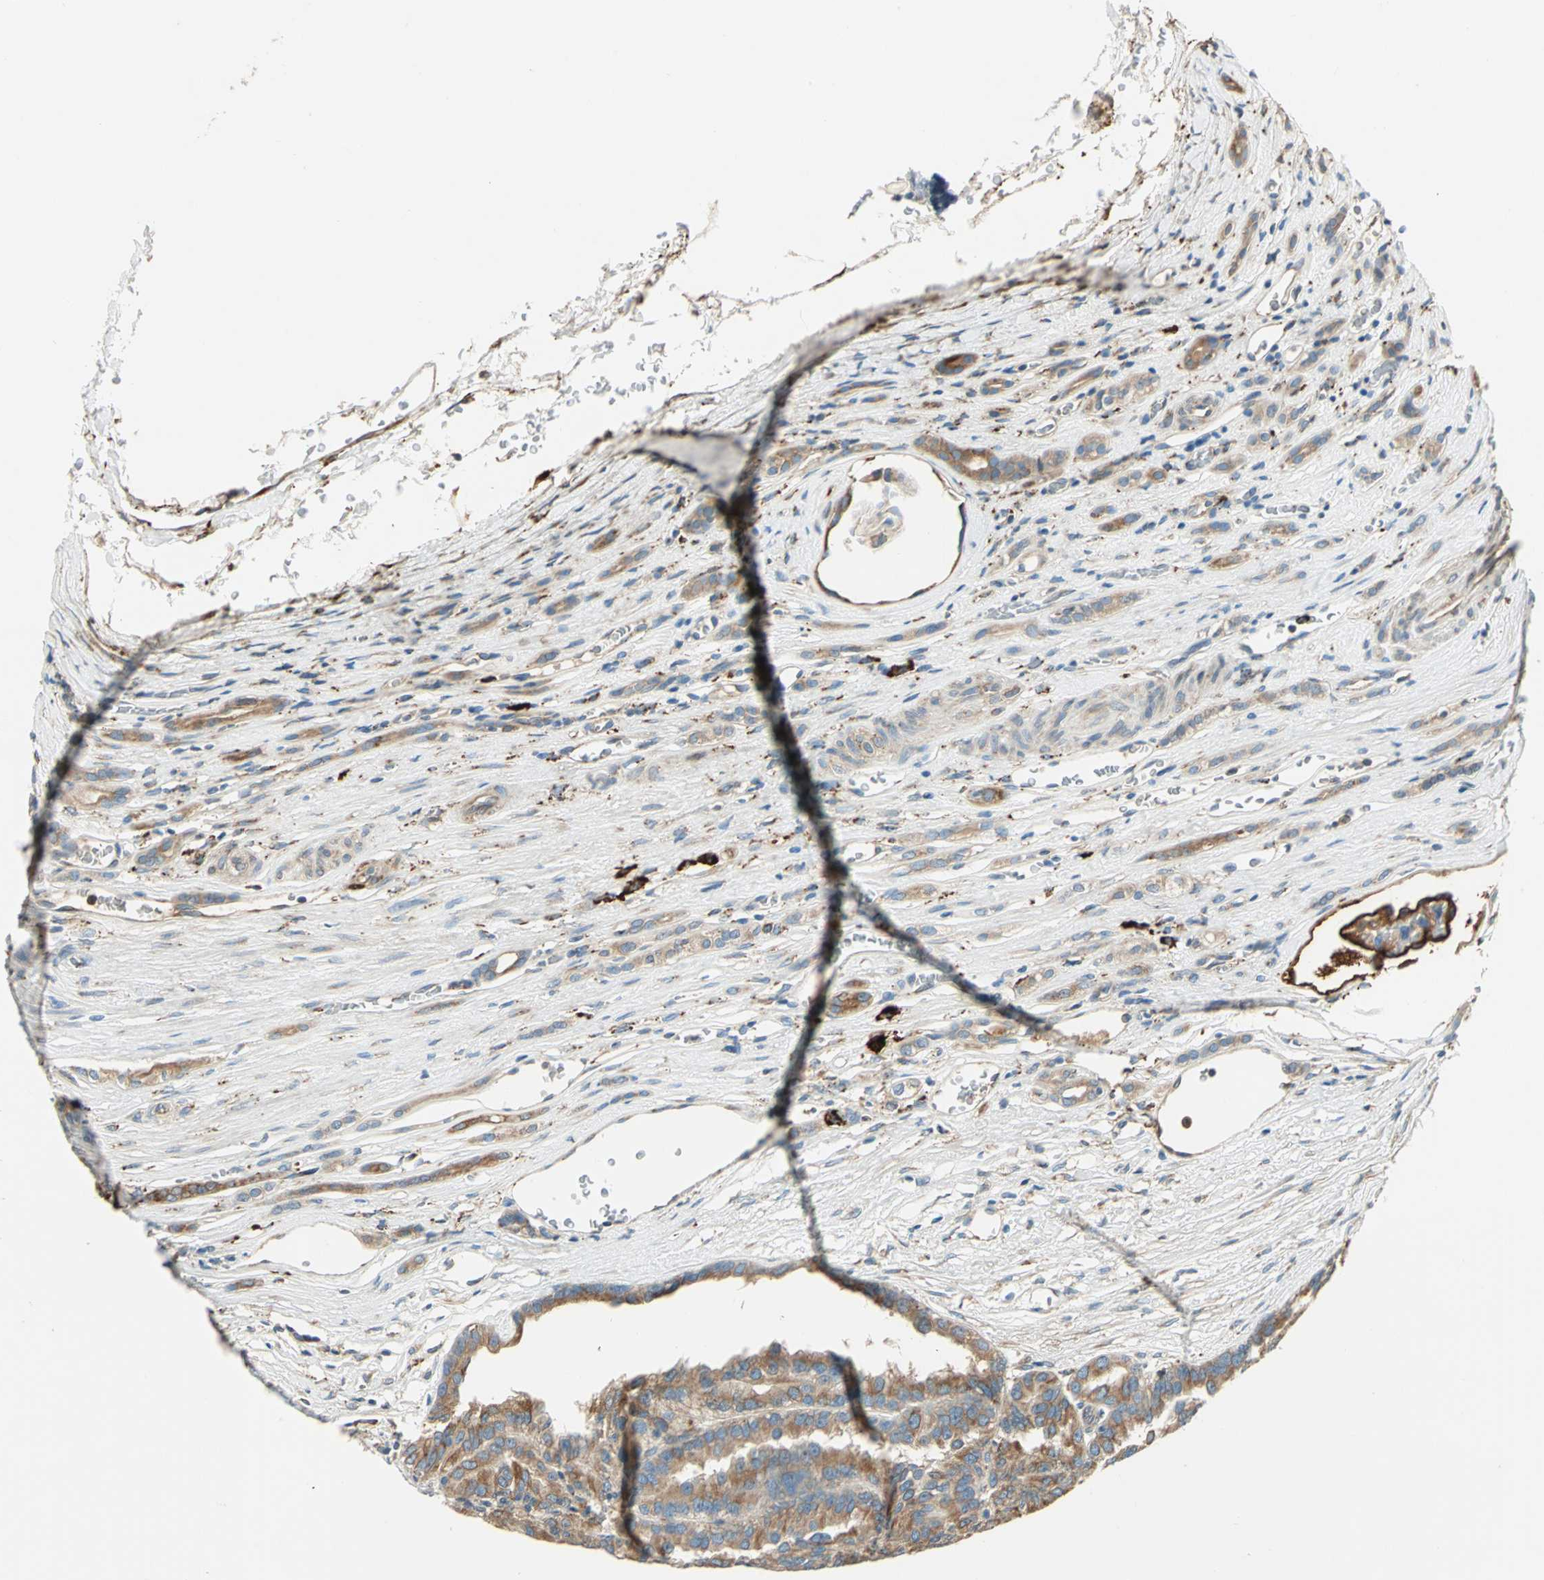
{"staining": {"intensity": "moderate", "quantity": ">75%", "location": "cytoplasmic/membranous"}, "tissue": "renal cancer", "cell_type": "Tumor cells", "image_type": "cancer", "snomed": [{"axis": "morphology", "description": "Adenocarcinoma, NOS"}, {"axis": "topography", "description": "Kidney"}], "caption": "Immunohistochemistry of human adenocarcinoma (renal) shows medium levels of moderate cytoplasmic/membranous positivity in about >75% of tumor cells.", "gene": "PDIA4", "patient": {"sex": "male", "age": 46}}